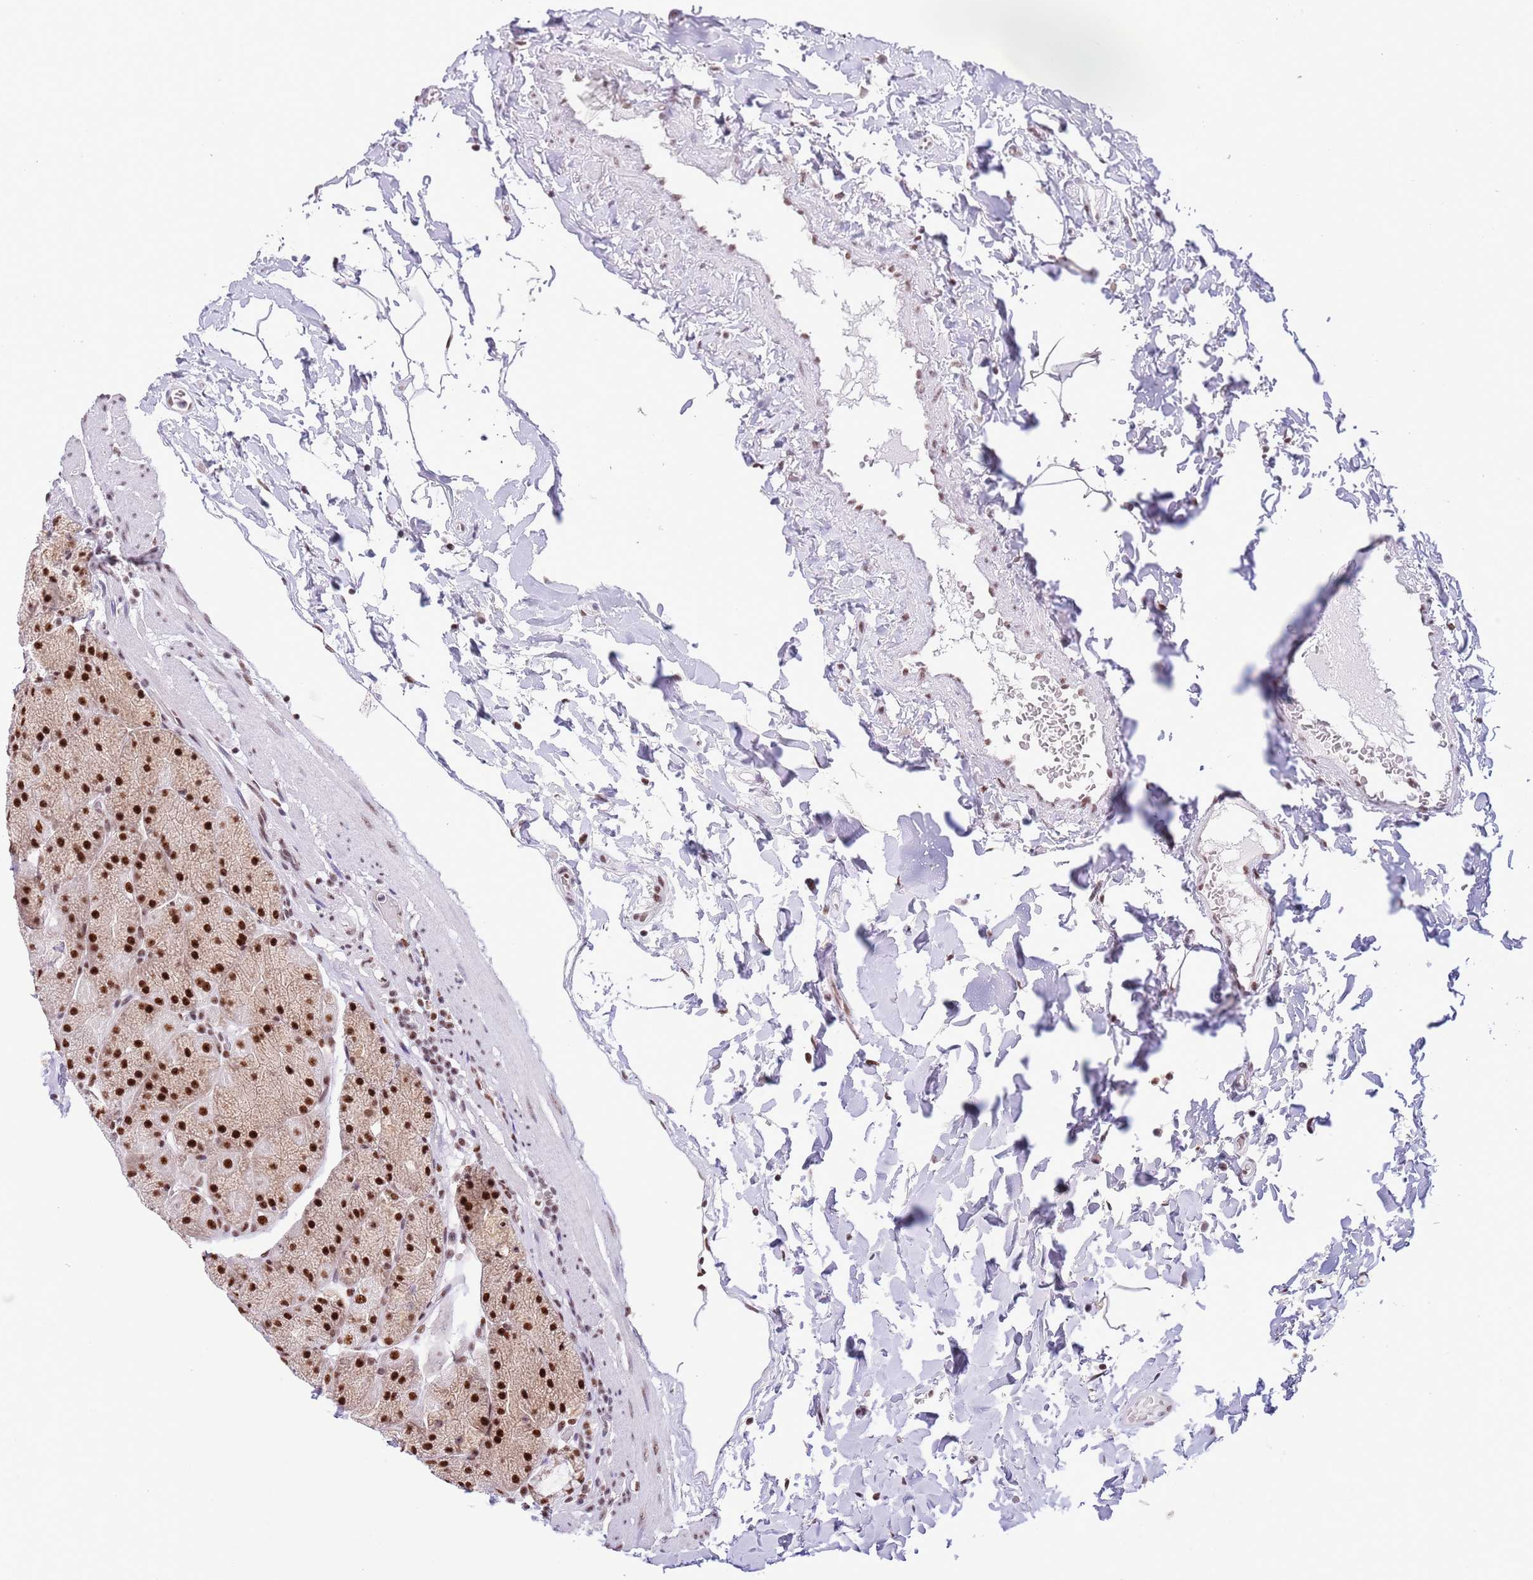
{"staining": {"intensity": "strong", "quantity": ">75%", "location": "nuclear"}, "tissue": "stomach", "cell_type": "Glandular cells", "image_type": "normal", "snomed": [{"axis": "morphology", "description": "Normal tissue, NOS"}, {"axis": "topography", "description": "Stomach, upper"}, {"axis": "topography", "description": "Stomach, lower"}], "caption": "An immunohistochemistry micrograph of unremarkable tissue is shown. Protein staining in brown highlights strong nuclear positivity in stomach within glandular cells. (brown staining indicates protein expression, while blue staining denotes nuclei).", "gene": "SF3A2", "patient": {"sex": "male", "age": 67}}